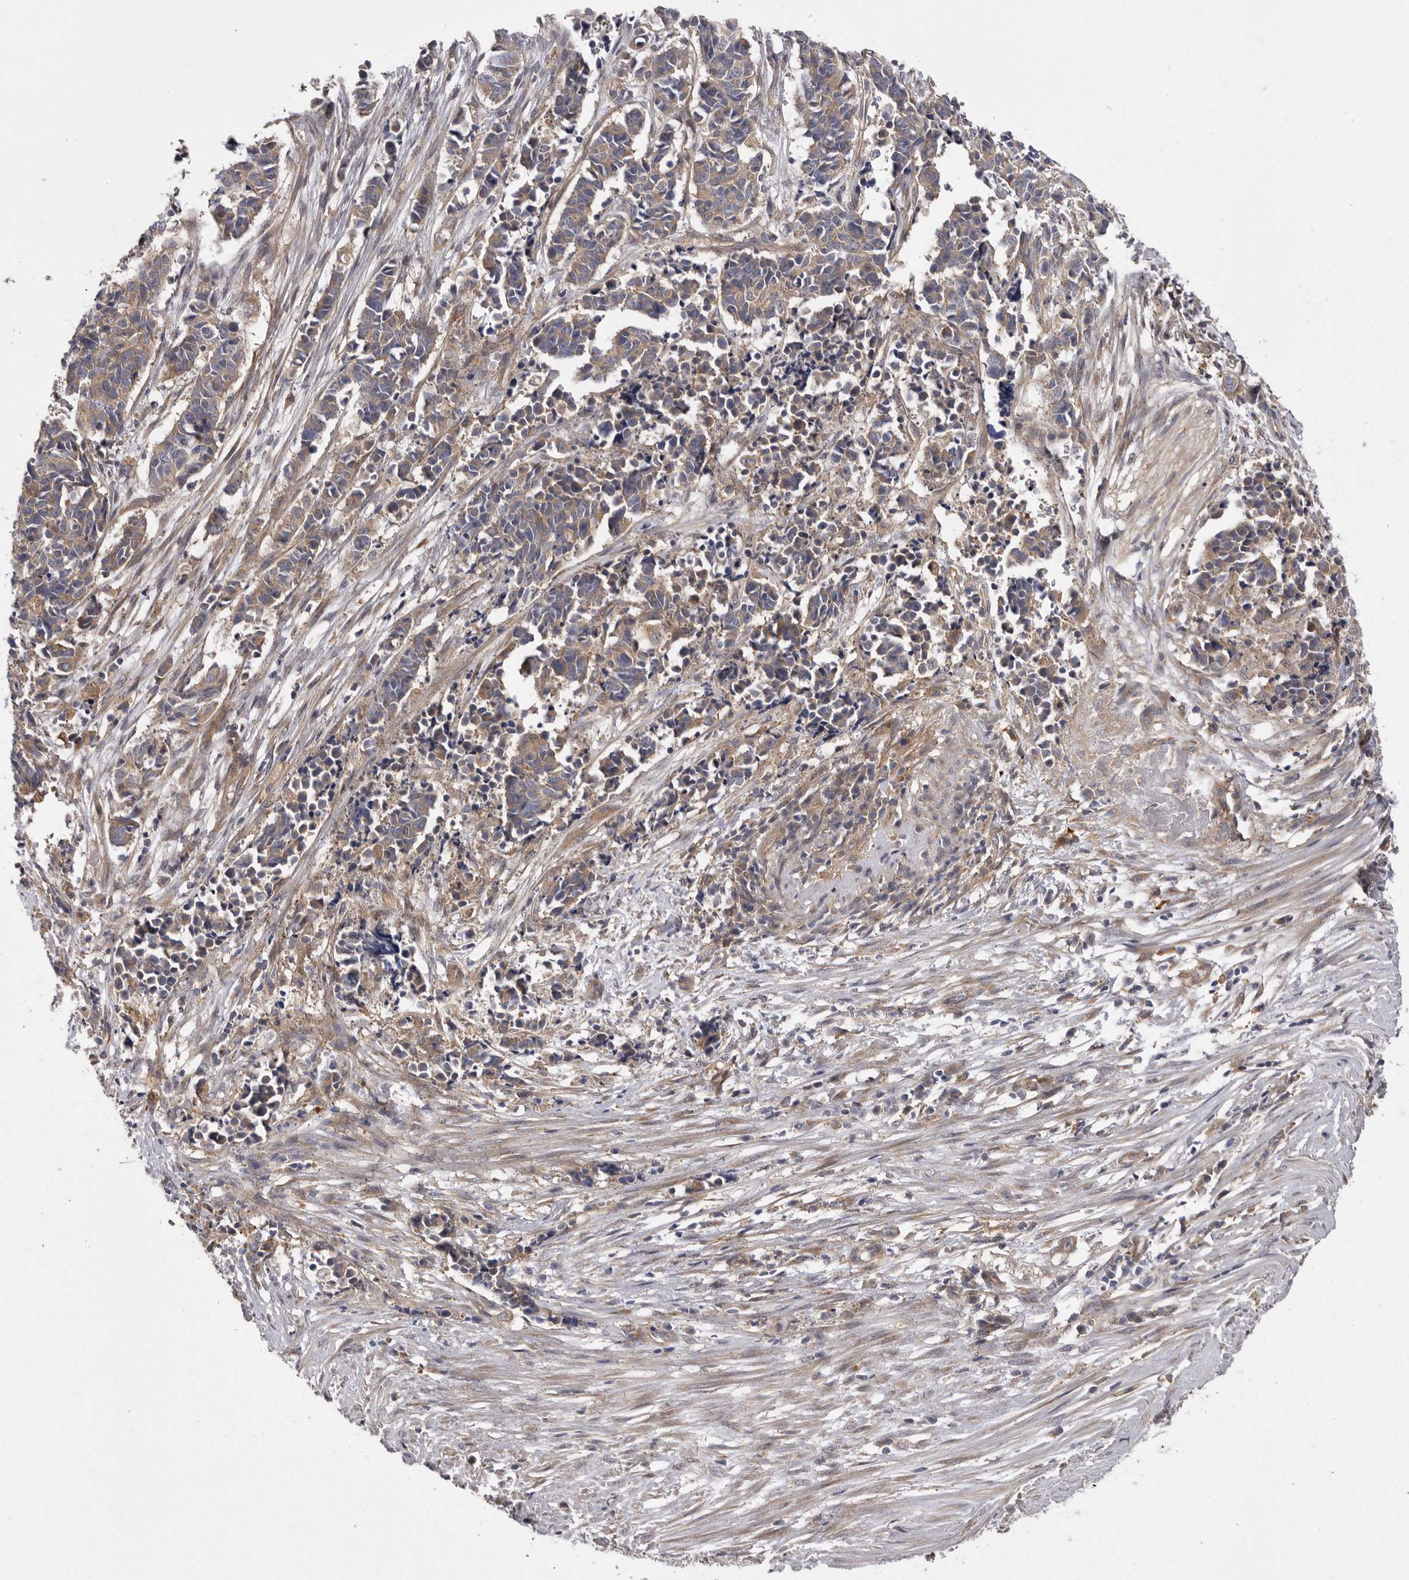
{"staining": {"intensity": "weak", "quantity": ">75%", "location": "cytoplasmic/membranous"}, "tissue": "cervical cancer", "cell_type": "Tumor cells", "image_type": "cancer", "snomed": [{"axis": "morphology", "description": "Normal tissue, NOS"}, {"axis": "morphology", "description": "Squamous cell carcinoma, NOS"}, {"axis": "topography", "description": "Cervix"}], "caption": "Tumor cells show low levels of weak cytoplasmic/membranous staining in approximately >75% of cells in cervical cancer.", "gene": "OSBPL9", "patient": {"sex": "female", "age": 35}}